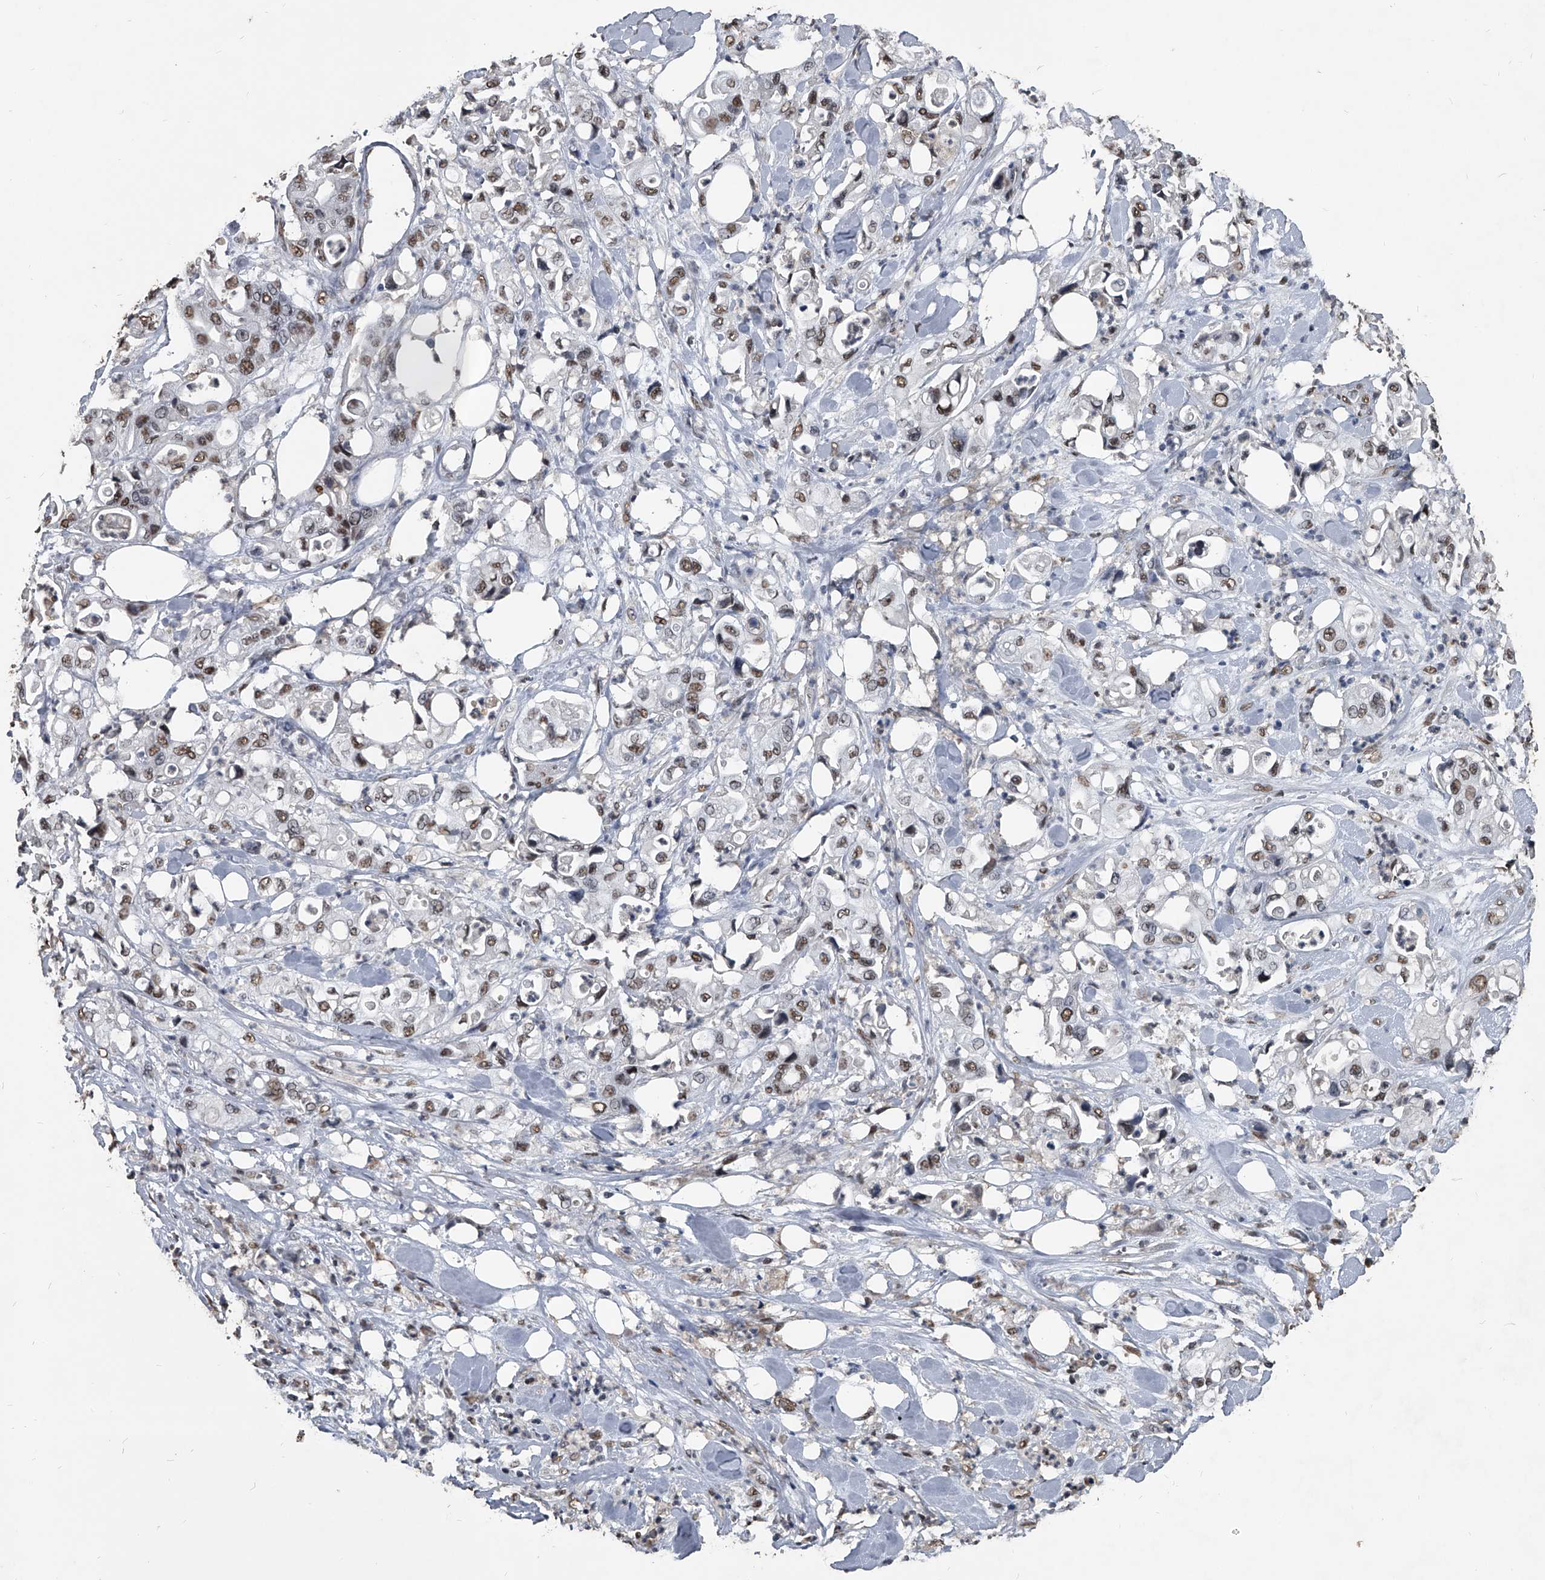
{"staining": {"intensity": "weak", "quantity": ">75%", "location": "nuclear"}, "tissue": "pancreatic cancer", "cell_type": "Tumor cells", "image_type": "cancer", "snomed": [{"axis": "morphology", "description": "Adenocarcinoma, NOS"}, {"axis": "topography", "description": "Pancreas"}], "caption": "High-power microscopy captured an immunohistochemistry (IHC) photomicrograph of pancreatic adenocarcinoma, revealing weak nuclear positivity in about >75% of tumor cells.", "gene": "MATR3", "patient": {"sex": "male", "age": 70}}